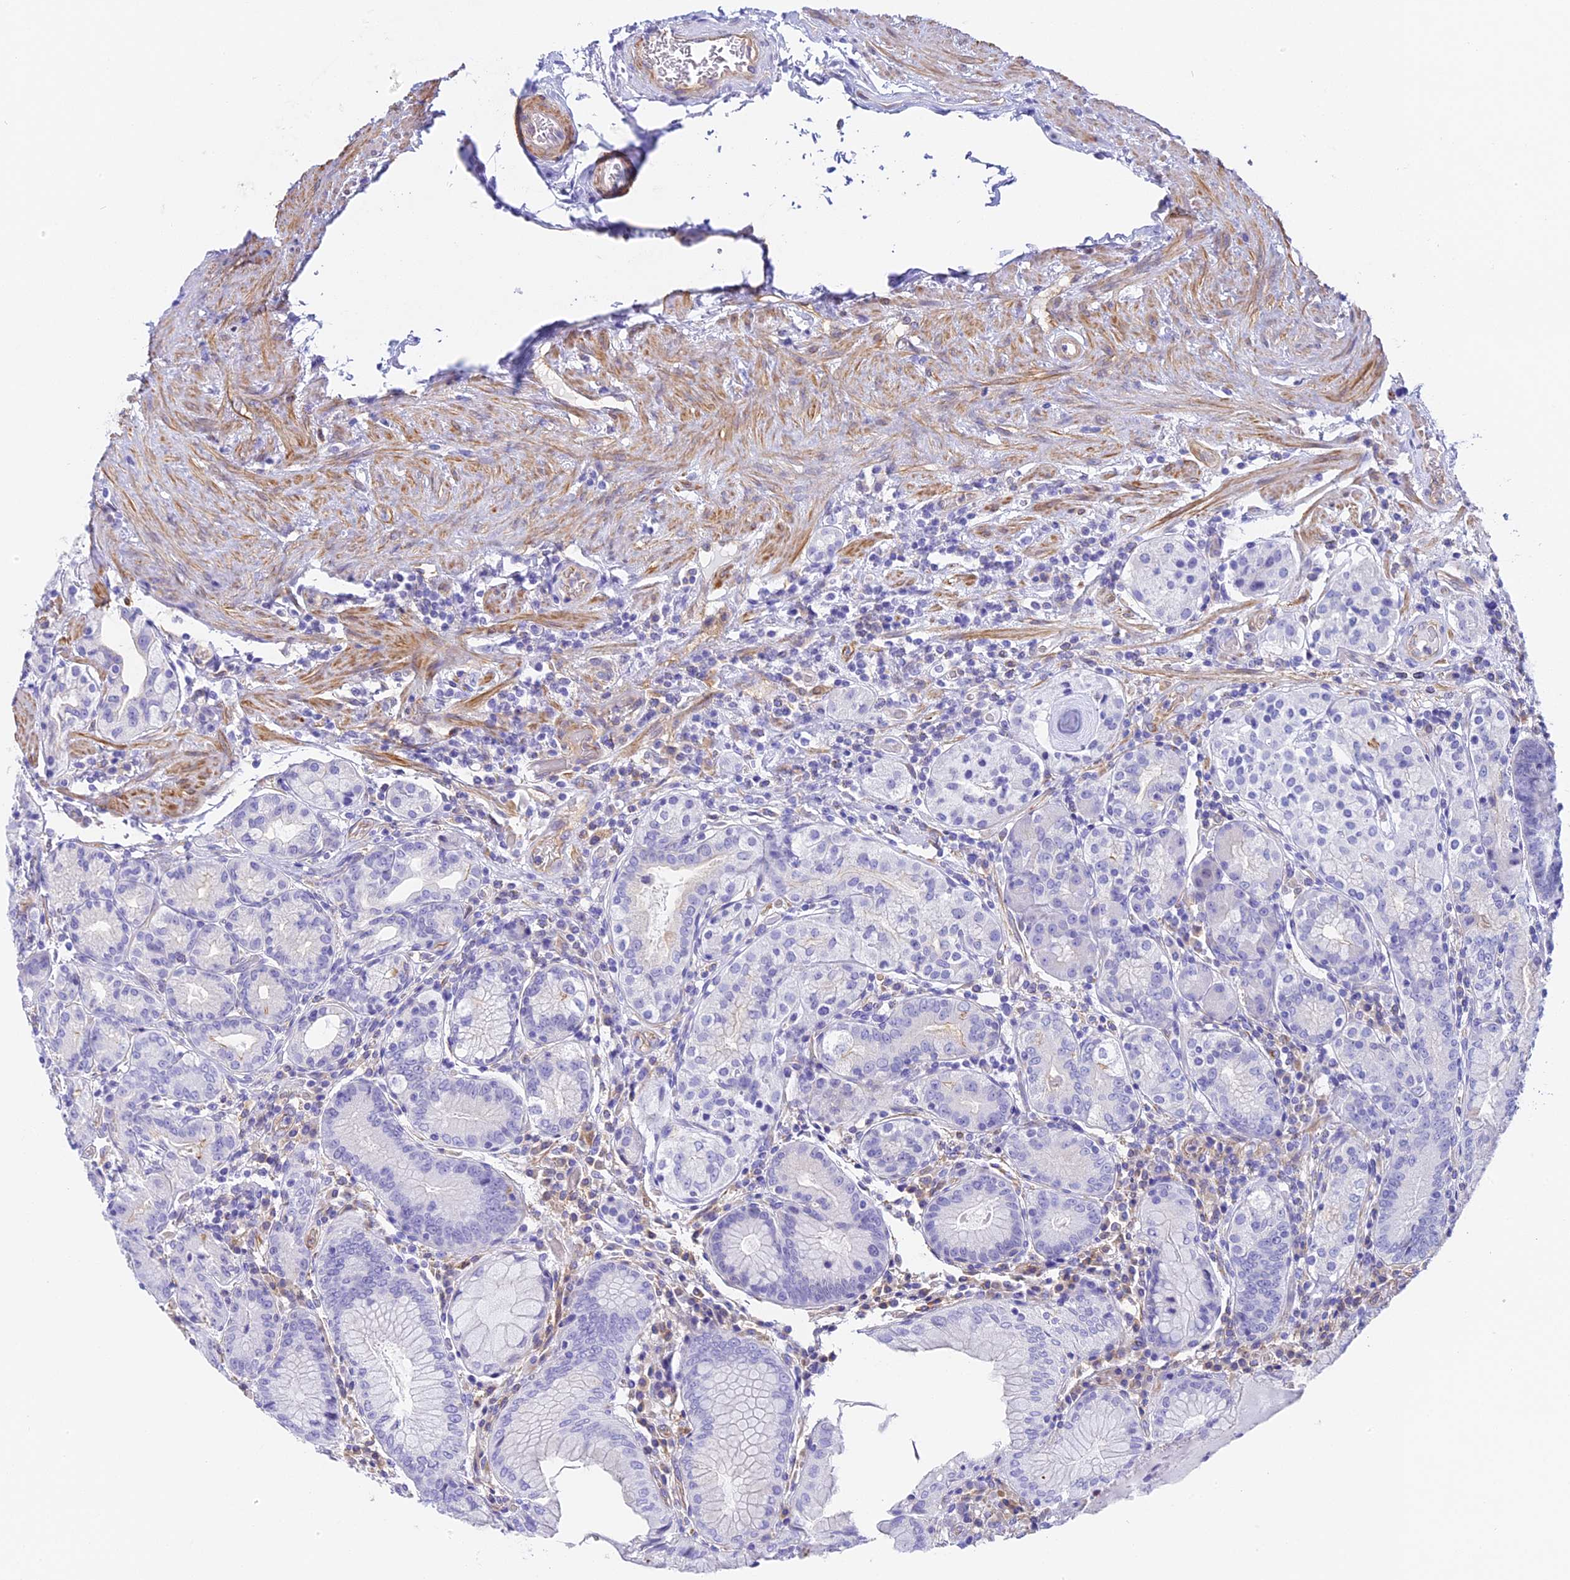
{"staining": {"intensity": "moderate", "quantity": "<25%", "location": "cytoplasmic/membranous"}, "tissue": "stomach", "cell_type": "Glandular cells", "image_type": "normal", "snomed": [{"axis": "morphology", "description": "Normal tissue, NOS"}, {"axis": "topography", "description": "Stomach, upper"}, {"axis": "topography", "description": "Stomach, lower"}], "caption": "Glandular cells show low levels of moderate cytoplasmic/membranous positivity in approximately <25% of cells in benign stomach.", "gene": "HOMER3", "patient": {"sex": "female", "age": 76}}